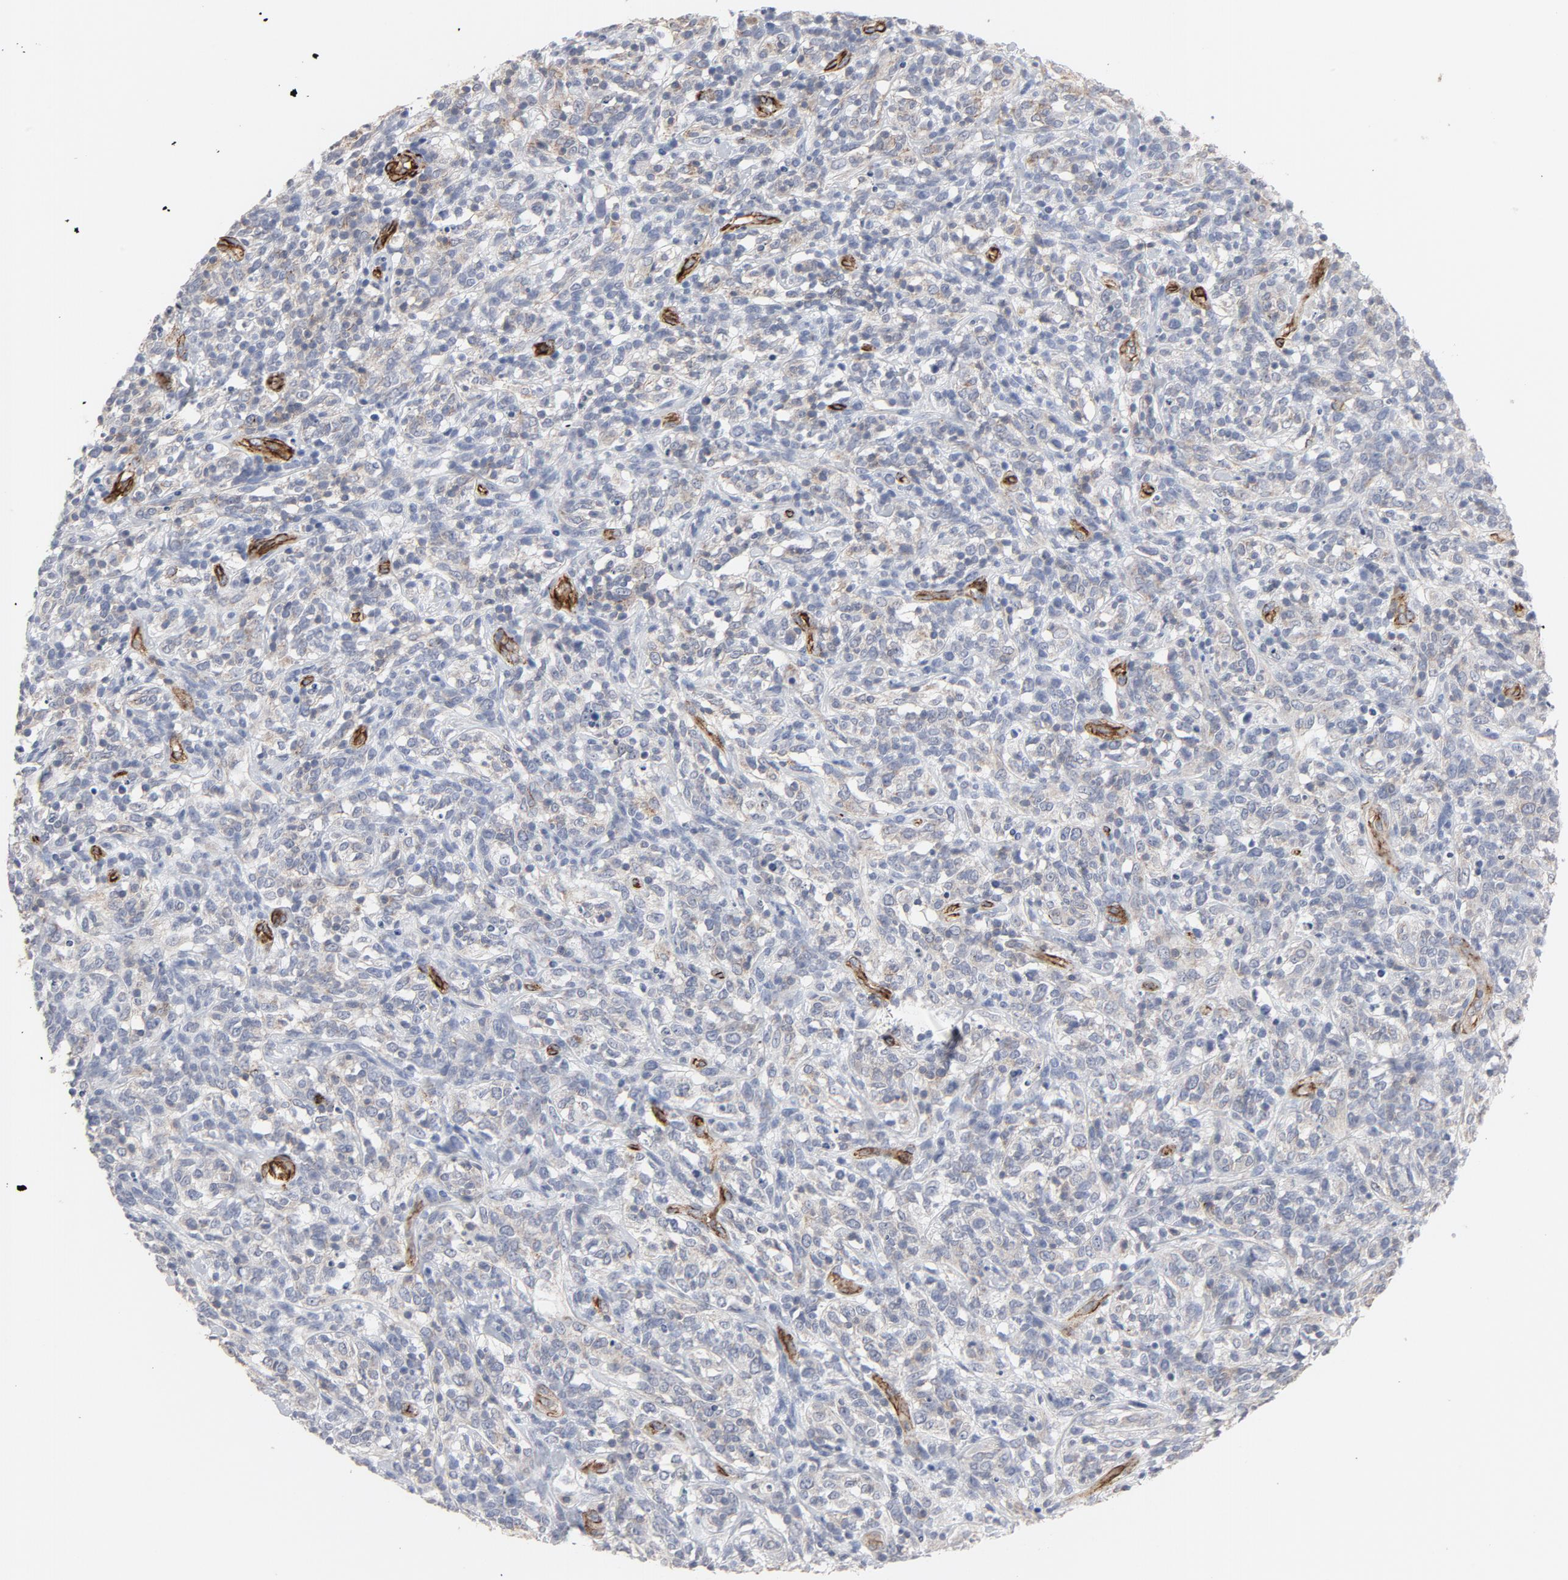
{"staining": {"intensity": "negative", "quantity": "none", "location": "none"}, "tissue": "lymphoma", "cell_type": "Tumor cells", "image_type": "cancer", "snomed": [{"axis": "morphology", "description": "Malignant lymphoma, non-Hodgkin's type, High grade"}, {"axis": "topography", "description": "Lymph node"}], "caption": "This is an IHC histopathology image of lymphoma. There is no expression in tumor cells.", "gene": "GNG2", "patient": {"sex": "female", "age": 73}}